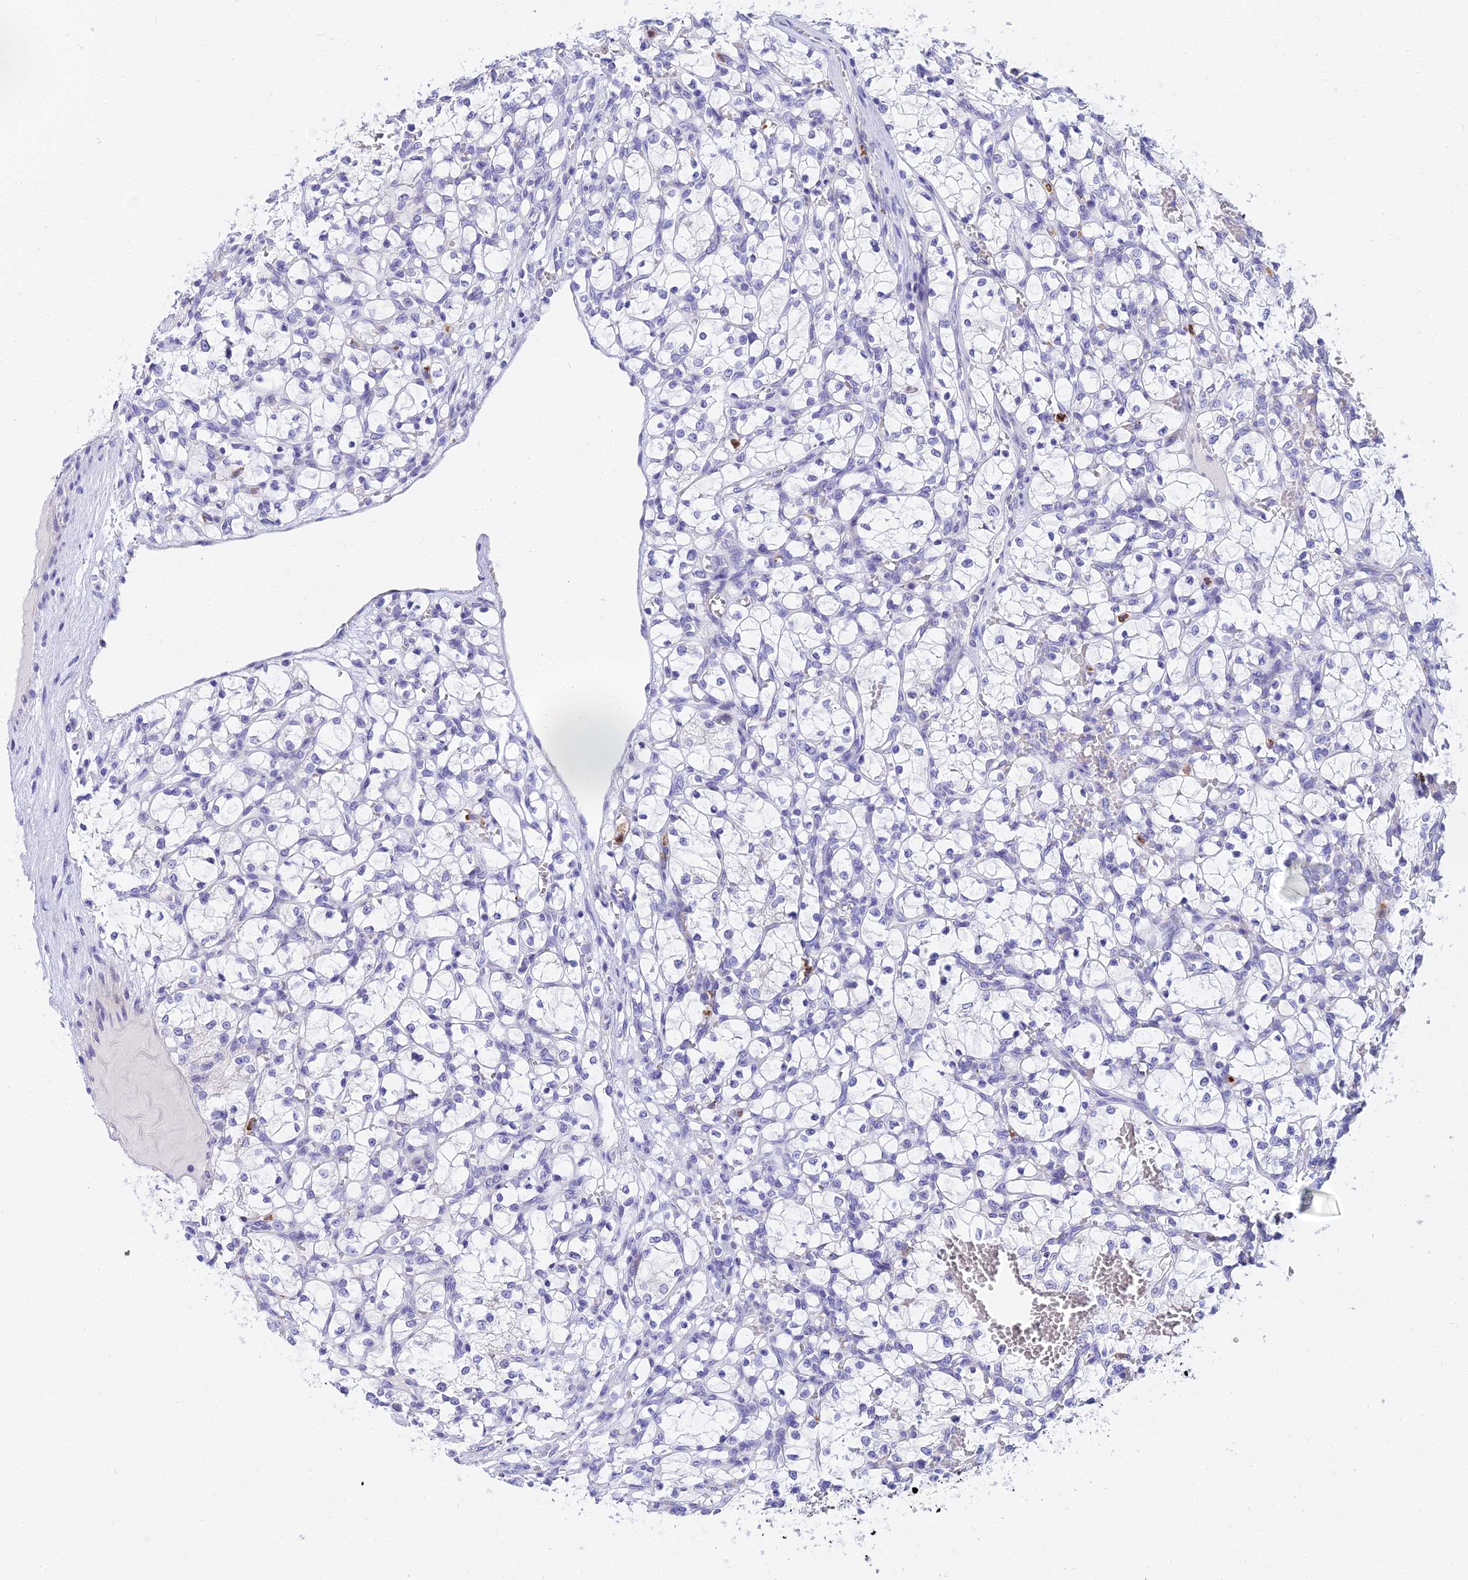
{"staining": {"intensity": "negative", "quantity": "none", "location": "none"}, "tissue": "renal cancer", "cell_type": "Tumor cells", "image_type": "cancer", "snomed": [{"axis": "morphology", "description": "Adenocarcinoma, NOS"}, {"axis": "topography", "description": "Kidney"}], "caption": "The photomicrograph displays no significant staining in tumor cells of renal cancer (adenocarcinoma).", "gene": "VWC2L", "patient": {"sex": "female", "age": 69}}